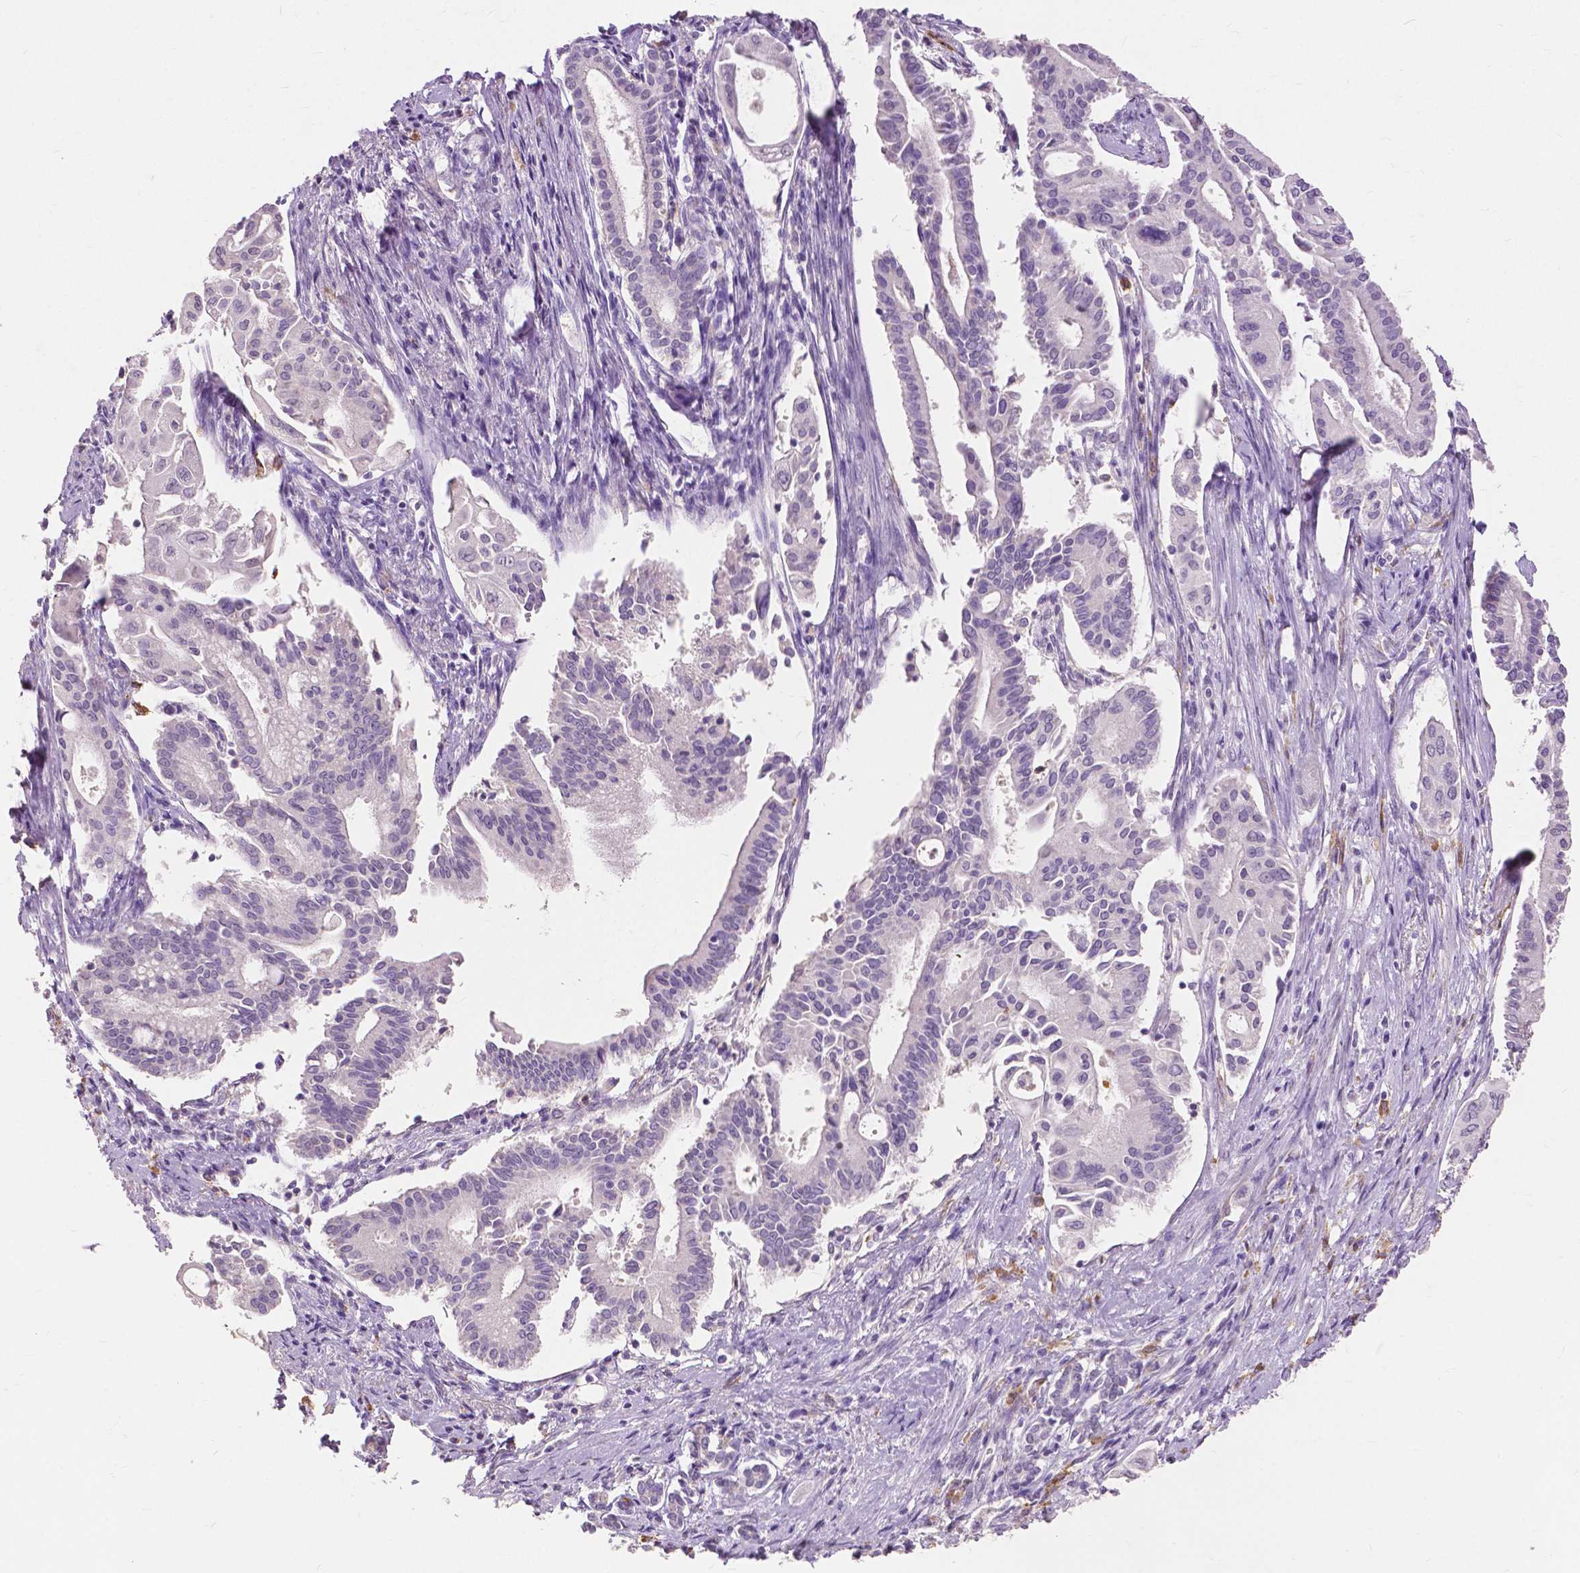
{"staining": {"intensity": "negative", "quantity": "none", "location": "none"}, "tissue": "pancreatic cancer", "cell_type": "Tumor cells", "image_type": "cancer", "snomed": [{"axis": "morphology", "description": "Adenocarcinoma, NOS"}, {"axis": "topography", "description": "Pancreas"}], "caption": "The immunohistochemistry micrograph has no significant positivity in tumor cells of adenocarcinoma (pancreatic) tissue.", "gene": "CXCR2", "patient": {"sex": "female", "age": 68}}